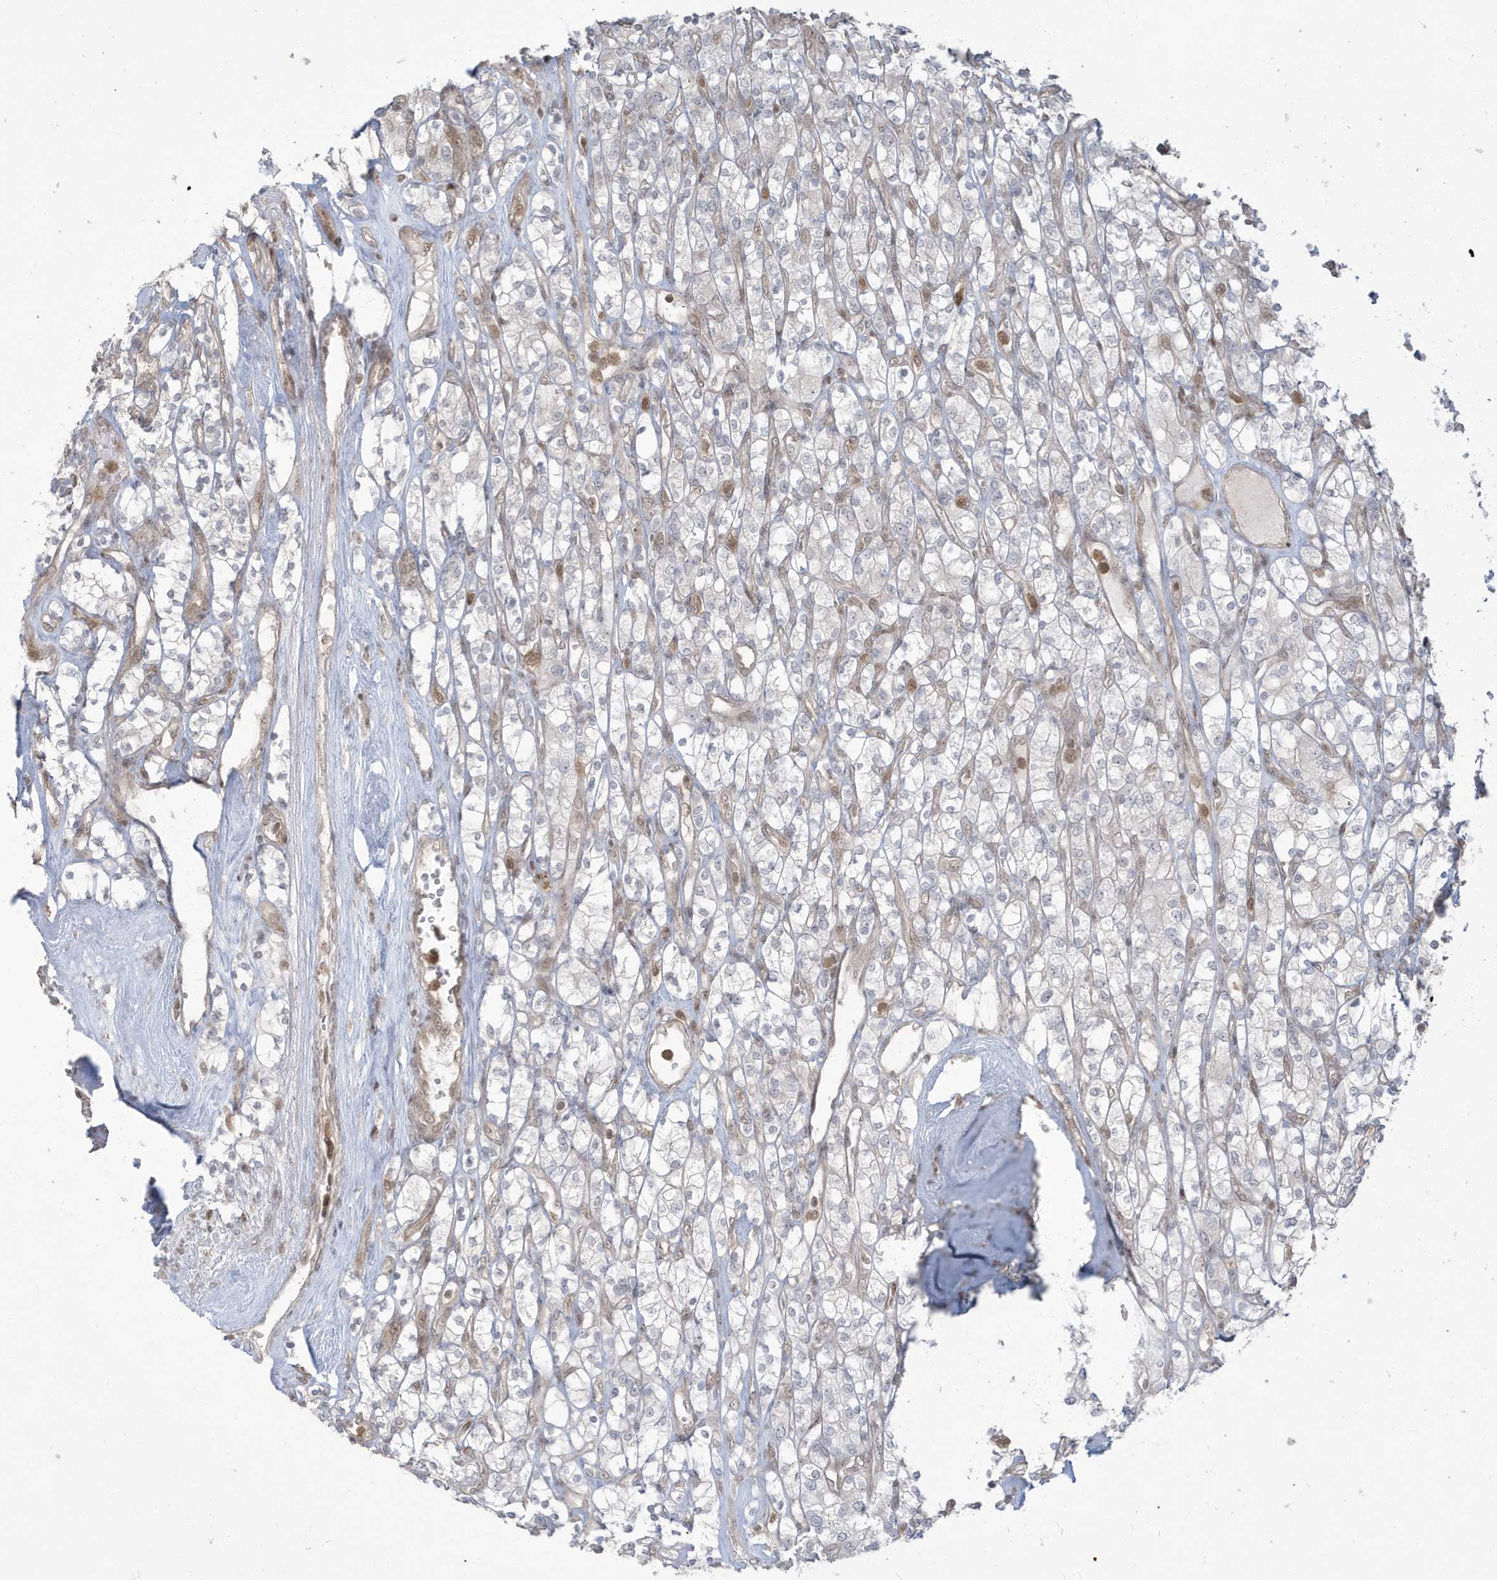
{"staining": {"intensity": "negative", "quantity": "none", "location": "none"}, "tissue": "renal cancer", "cell_type": "Tumor cells", "image_type": "cancer", "snomed": [{"axis": "morphology", "description": "Adenocarcinoma, NOS"}, {"axis": "topography", "description": "Kidney"}], "caption": "A high-resolution photomicrograph shows immunohistochemistry staining of renal adenocarcinoma, which exhibits no significant expression in tumor cells.", "gene": "C1orf52", "patient": {"sex": "male", "age": 77}}